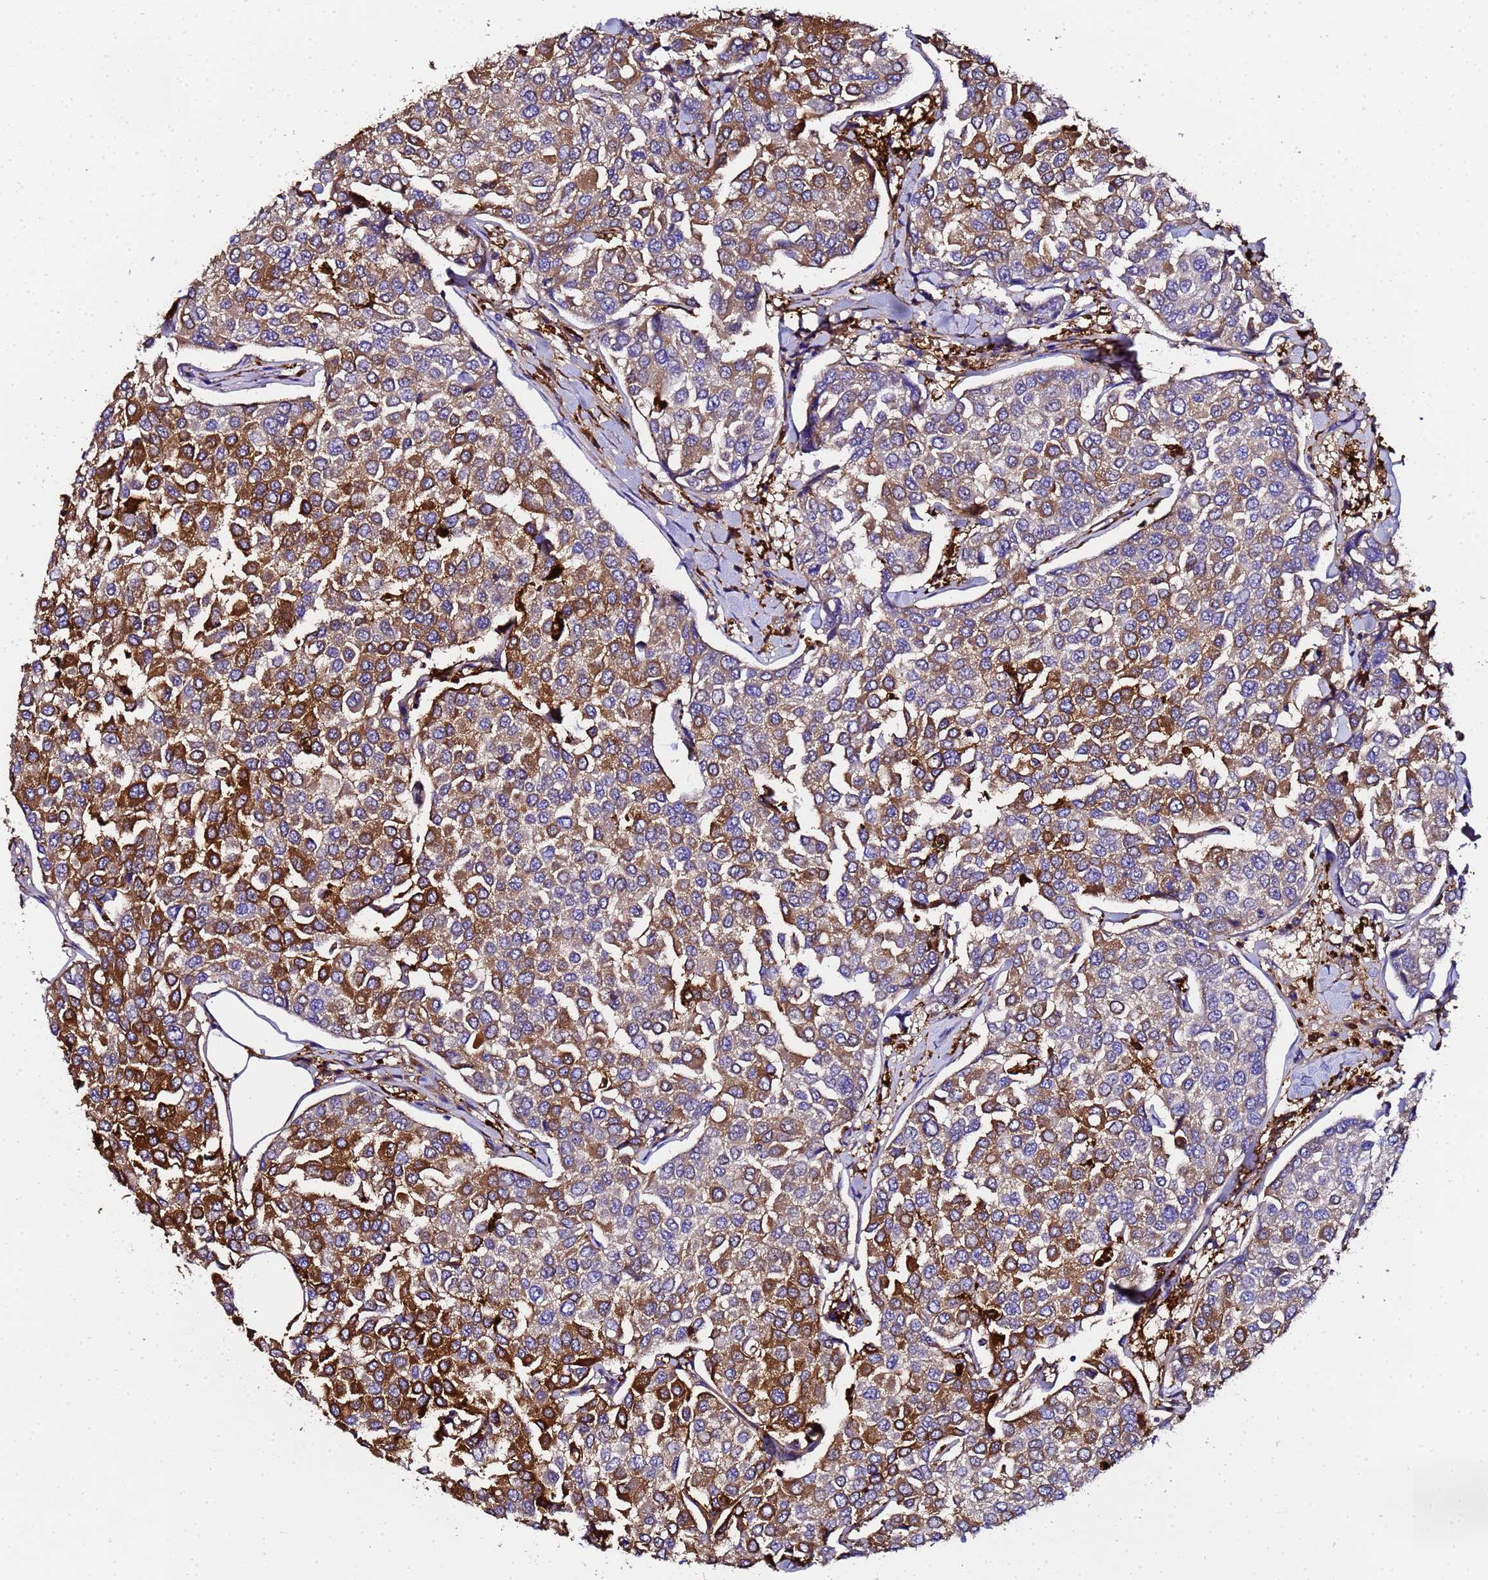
{"staining": {"intensity": "strong", "quantity": ">75%", "location": "cytoplasmic/membranous"}, "tissue": "breast cancer", "cell_type": "Tumor cells", "image_type": "cancer", "snomed": [{"axis": "morphology", "description": "Duct carcinoma"}, {"axis": "topography", "description": "Breast"}], "caption": "Strong cytoplasmic/membranous positivity for a protein is seen in approximately >75% of tumor cells of infiltrating ductal carcinoma (breast) using IHC.", "gene": "FTL", "patient": {"sex": "female", "age": 55}}